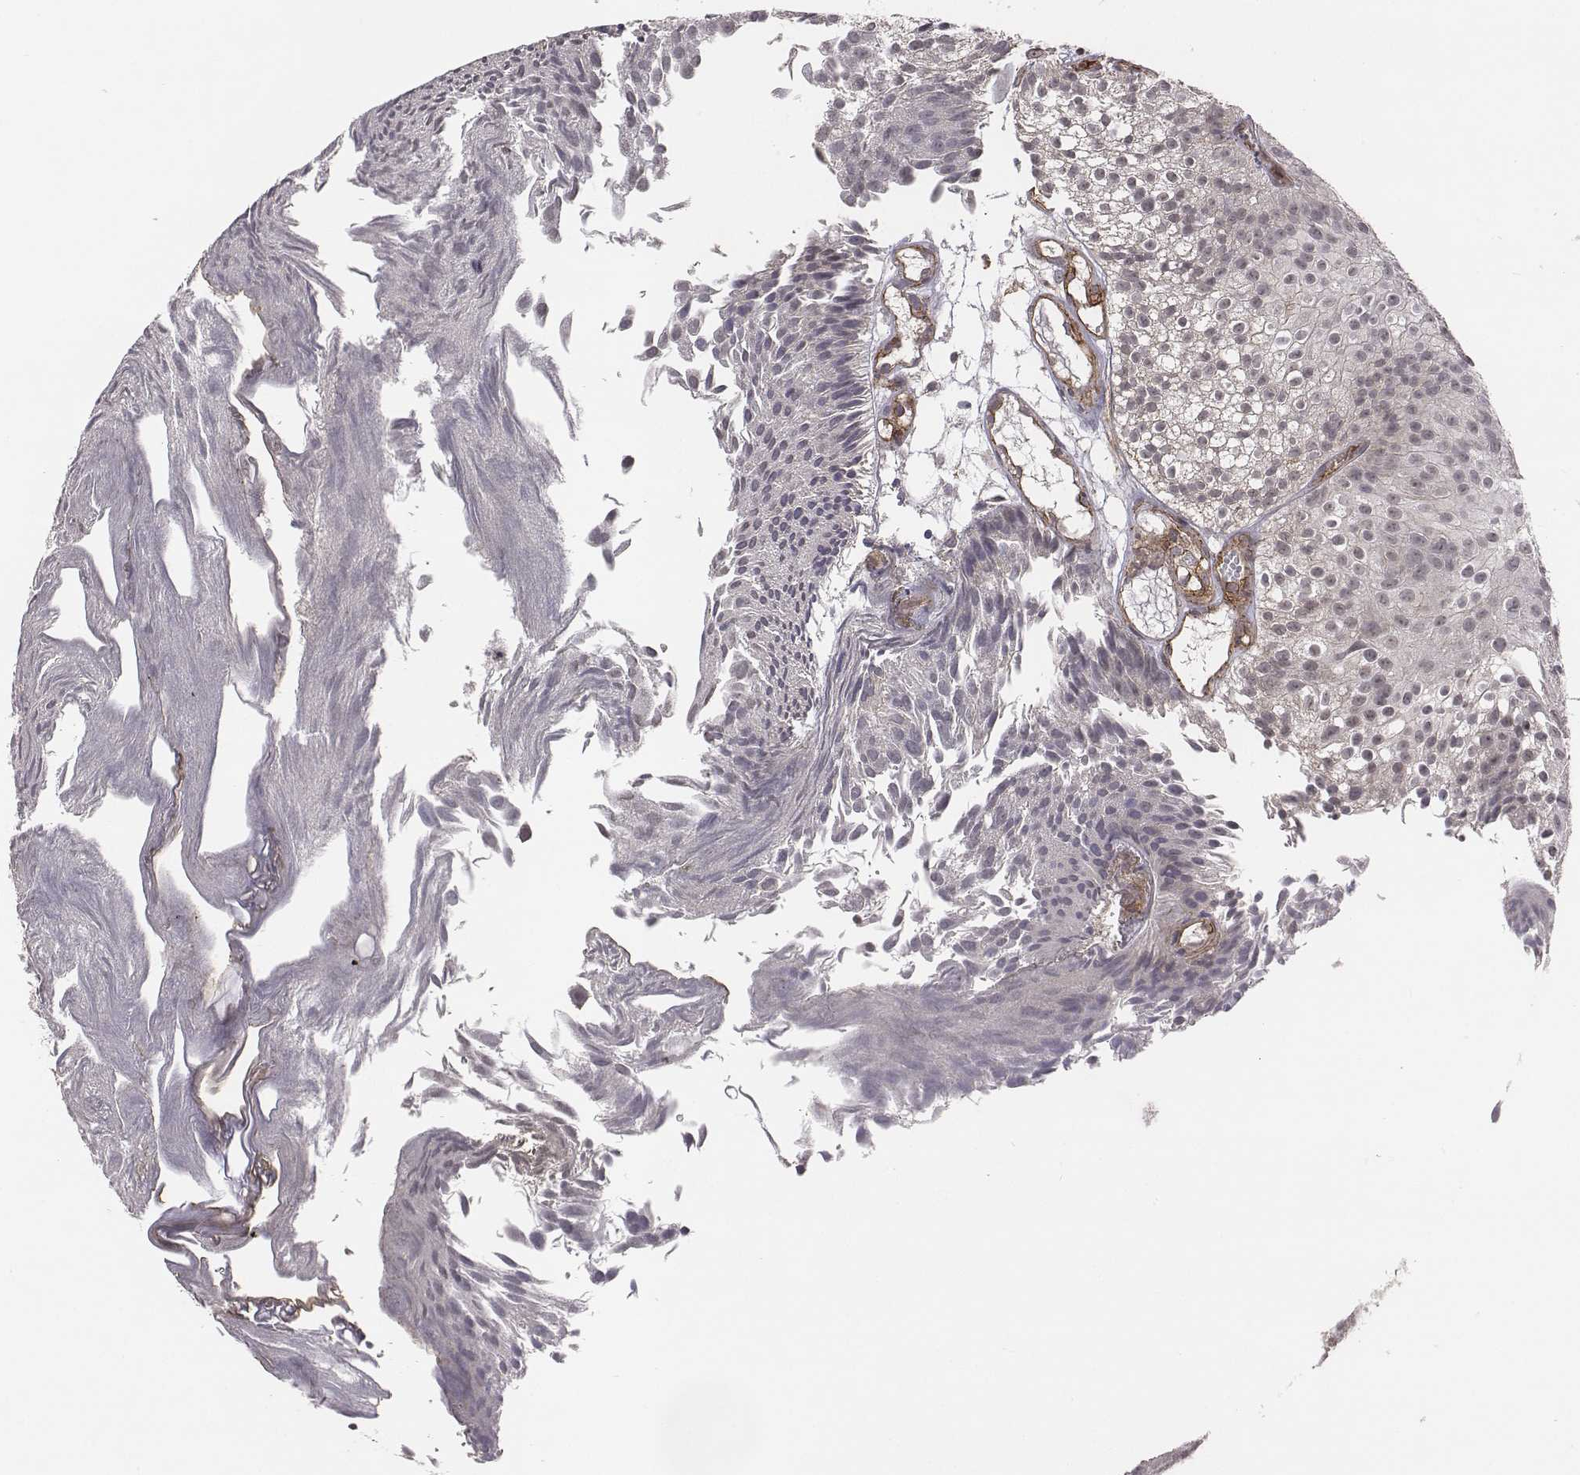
{"staining": {"intensity": "negative", "quantity": "none", "location": "none"}, "tissue": "urothelial cancer", "cell_type": "Tumor cells", "image_type": "cancer", "snomed": [{"axis": "morphology", "description": "Urothelial carcinoma, Low grade"}, {"axis": "topography", "description": "Urinary bladder"}], "caption": "A photomicrograph of urothelial carcinoma (low-grade) stained for a protein demonstrates no brown staining in tumor cells.", "gene": "PTPRG", "patient": {"sex": "male", "age": 70}}